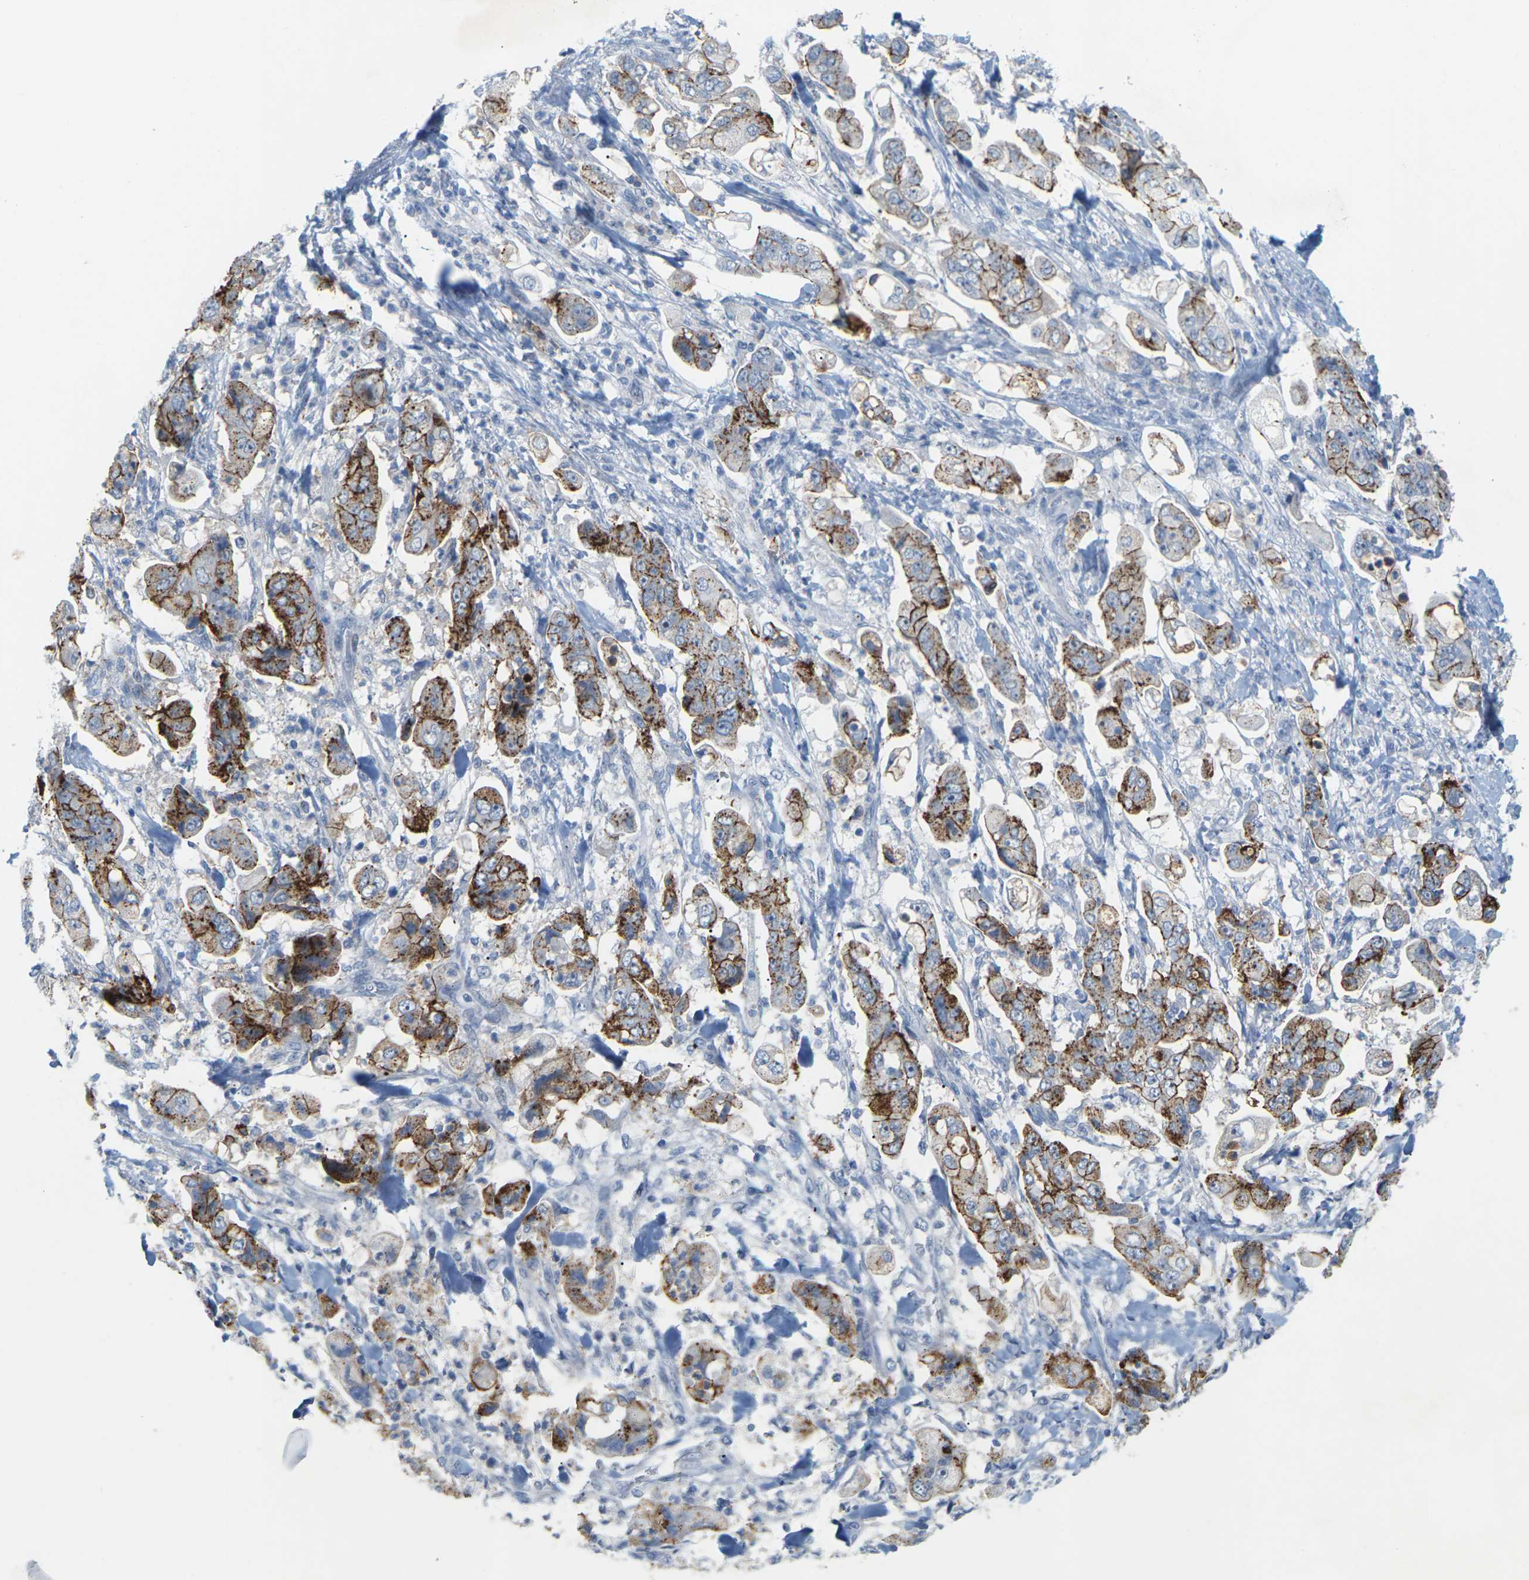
{"staining": {"intensity": "moderate", "quantity": "25%-75%", "location": "cytoplasmic/membranous"}, "tissue": "stomach cancer", "cell_type": "Tumor cells", "image_type": "cancer", "snomed": [{"axis": "morphology", "description": "Adenocarcinoma, NOS"}, {"axis": "topography", "description": "Stomach"}], "caption": "Approximately 25%-75% of tumor cells in adenocarcinoma (stomach) demonstrate moderate cytoplasmic/membranous protein expression as visualized by brown immunohistochemical staining.", "gene": "CLDN3", "patient": {"sex": "male", "age": 62}}